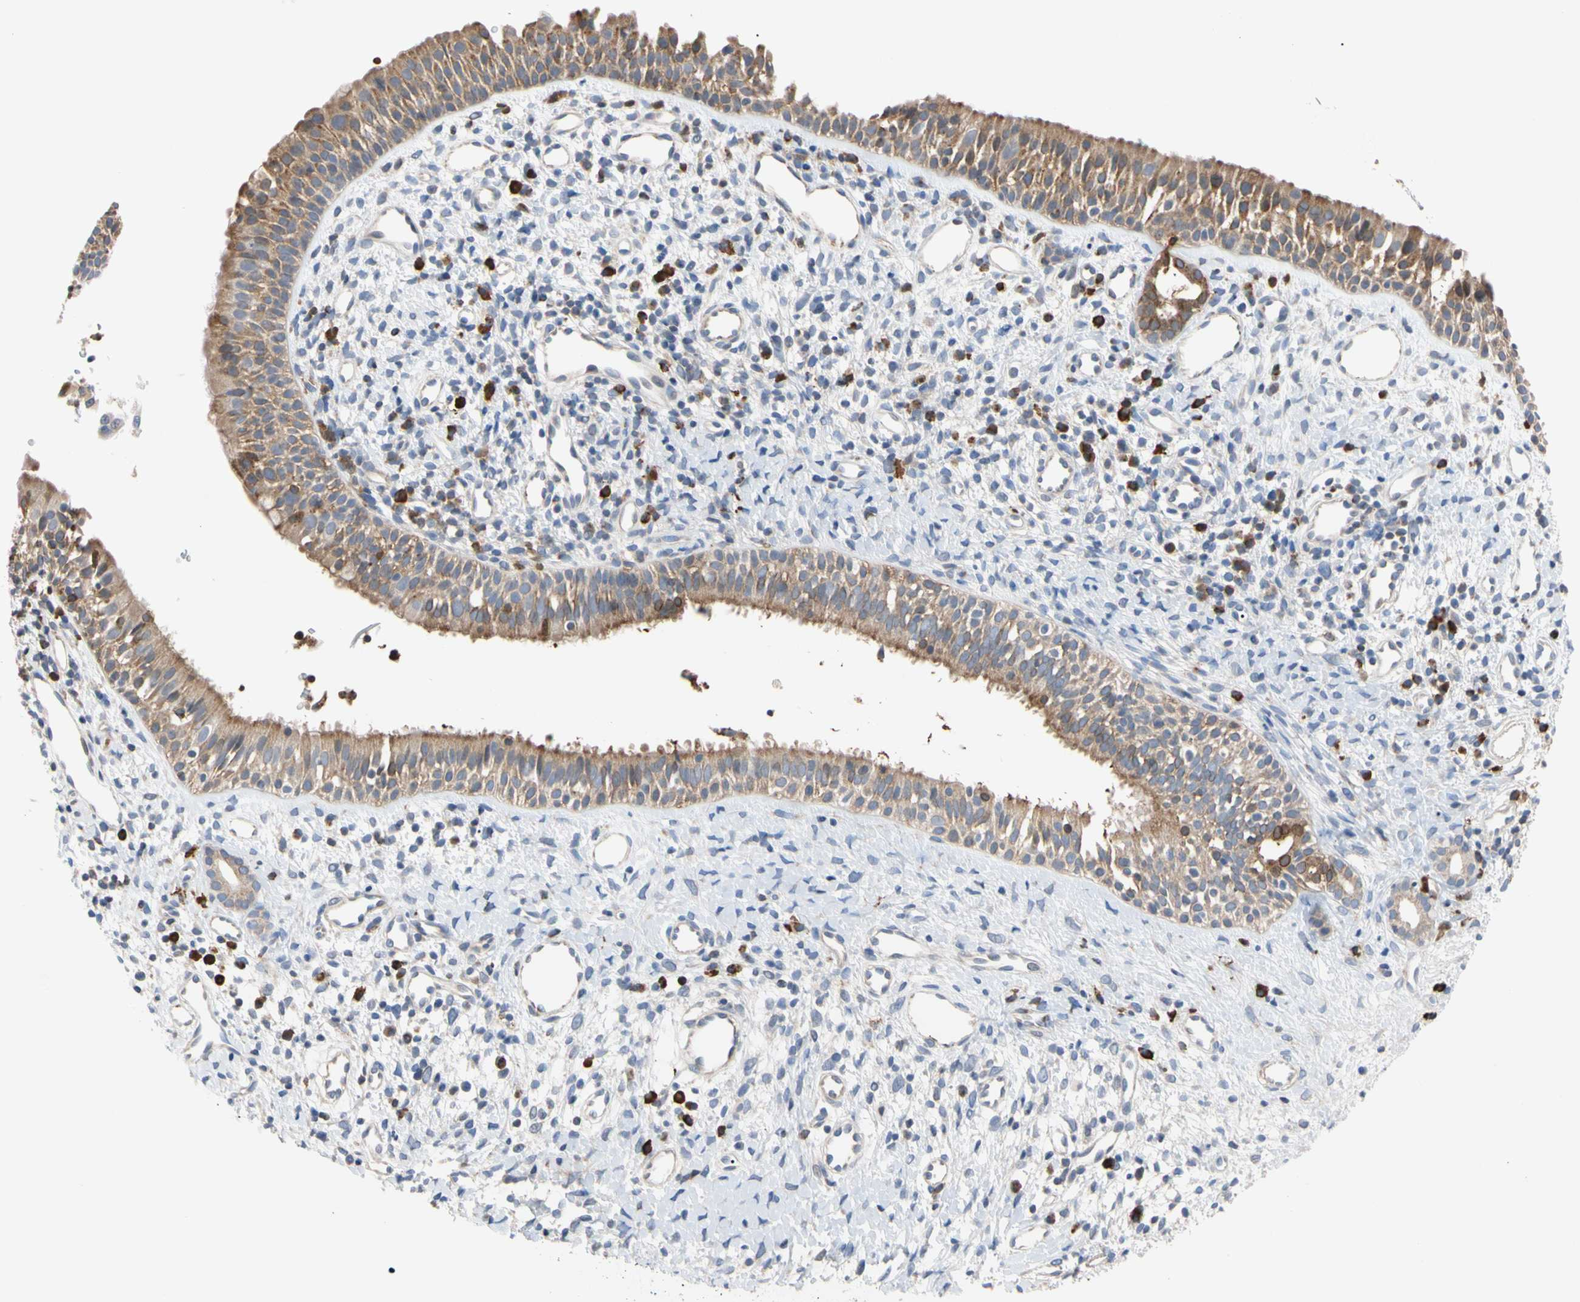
{"staining": {"intensity": "moderate", "quantity": ">75%", "location": "cytoplasmic/membranous"}, "tissue": "nasopharynx", "cell_type": "Respiratory epithelial cells", "image_type": "normal", "snomed": [{"axis": "morphology", "description": "Normal tissue, NOS"}, {"axis": "topography", "description": "Nasopharynx"}], "caption": "A medium amount of moderate cytoplasmic/membranous expression is appreciated in approximately >75% of respiratory epithelial cells in unremarkable nasopharynx. (Brightfield microscopy of DAB IHC at high magnification).", "gene": "MCL1", "patient": {"sex": "male", "age": 22}}